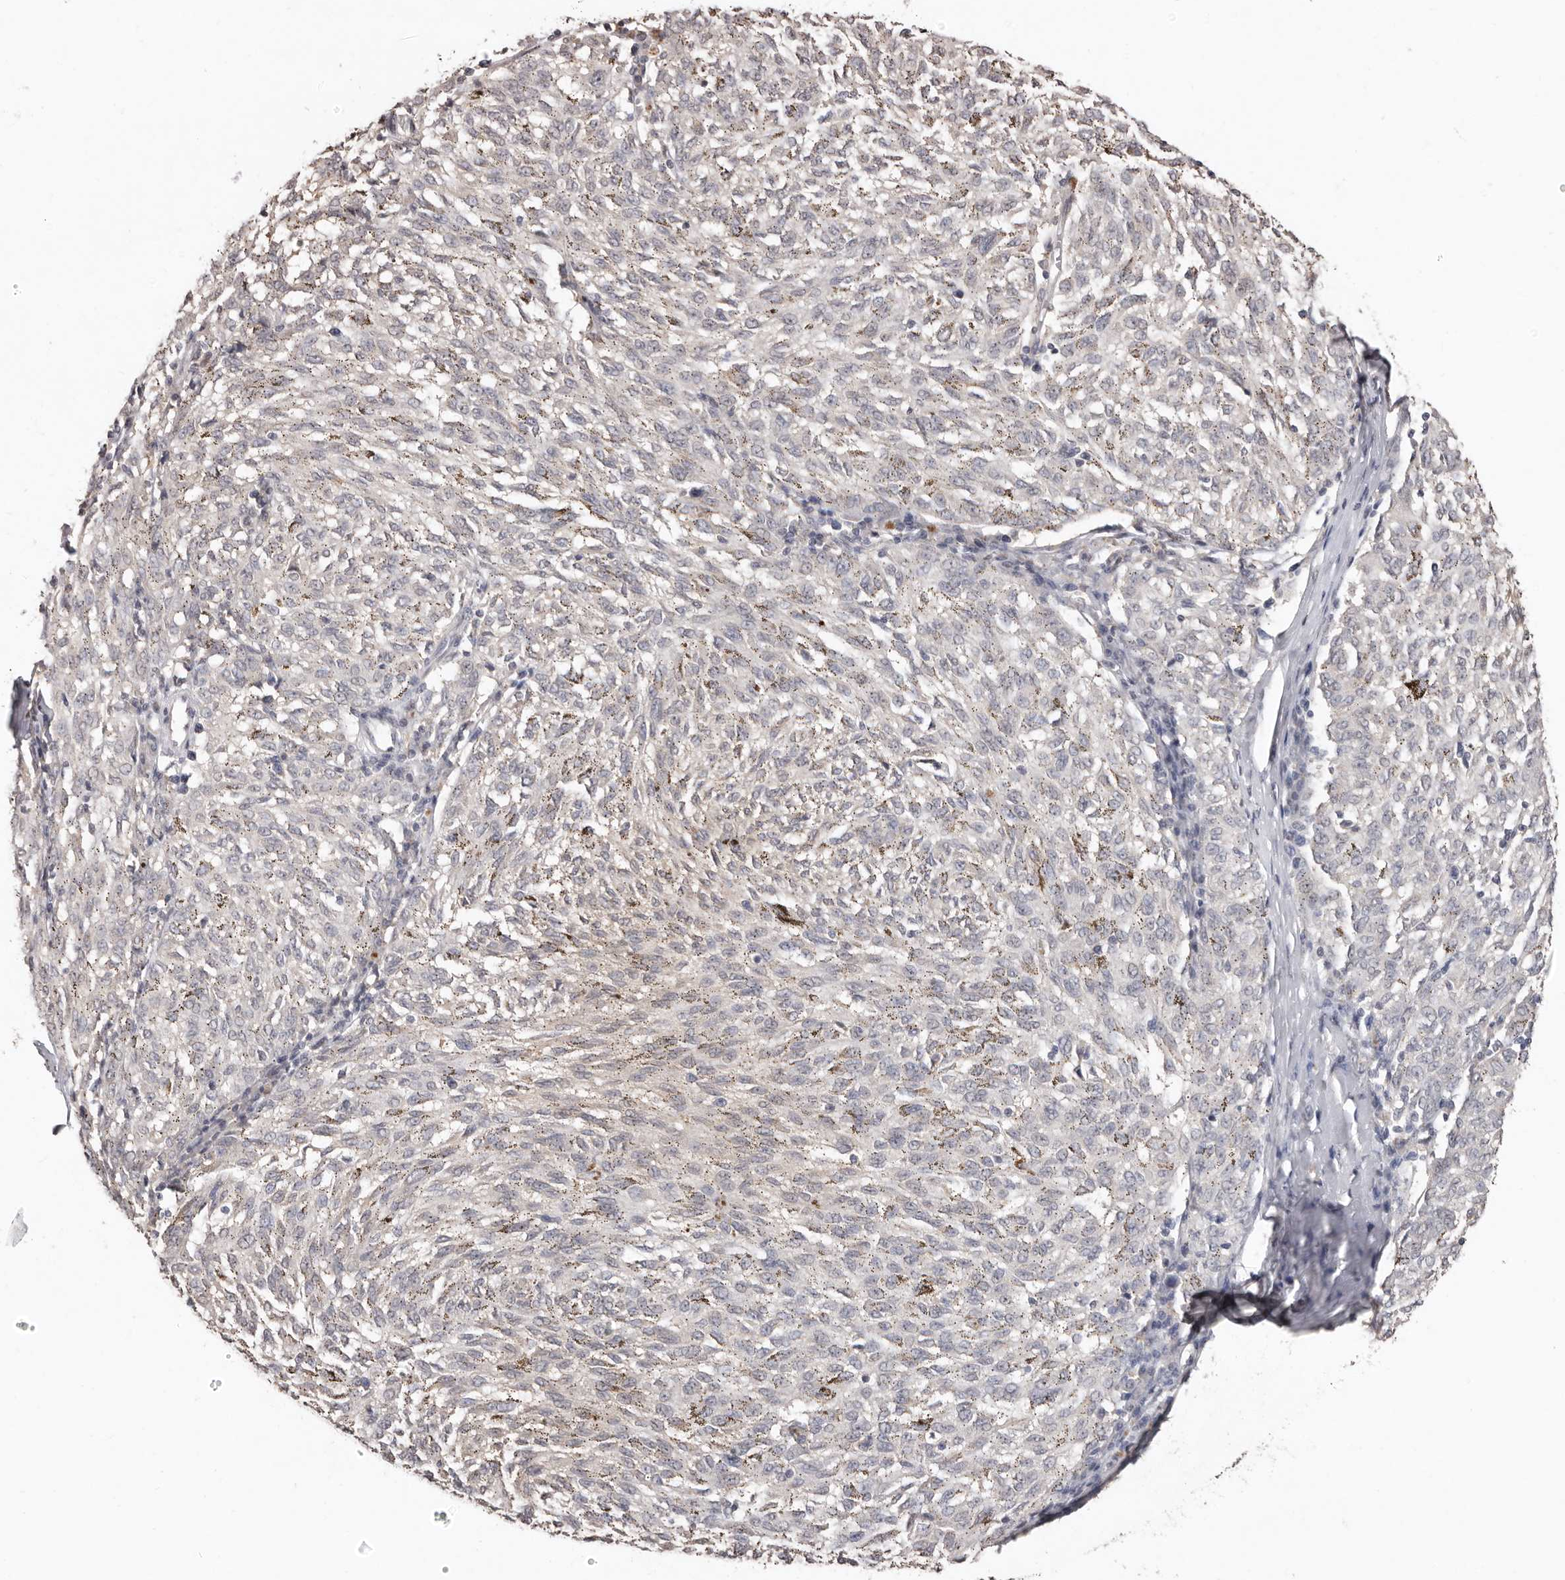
{"staining": {"intensity": "negative", "quantity": "none", "location": "none"}, "tissue": "melanoma", "cell_type": "Tumor cells", "image_type": "cancer", "snomed": [{"axis": "morphology", "description": "Malignant melanoma, NOS"}, {"axis": "topography", "description": "Skin"}], "caption": "This is an immunohistochemistry (IHC) image of human melanoma. There is no staining in tumor cells.", "gene": "SULT1E1", "patient": {"sex": "female", "age": 72}}